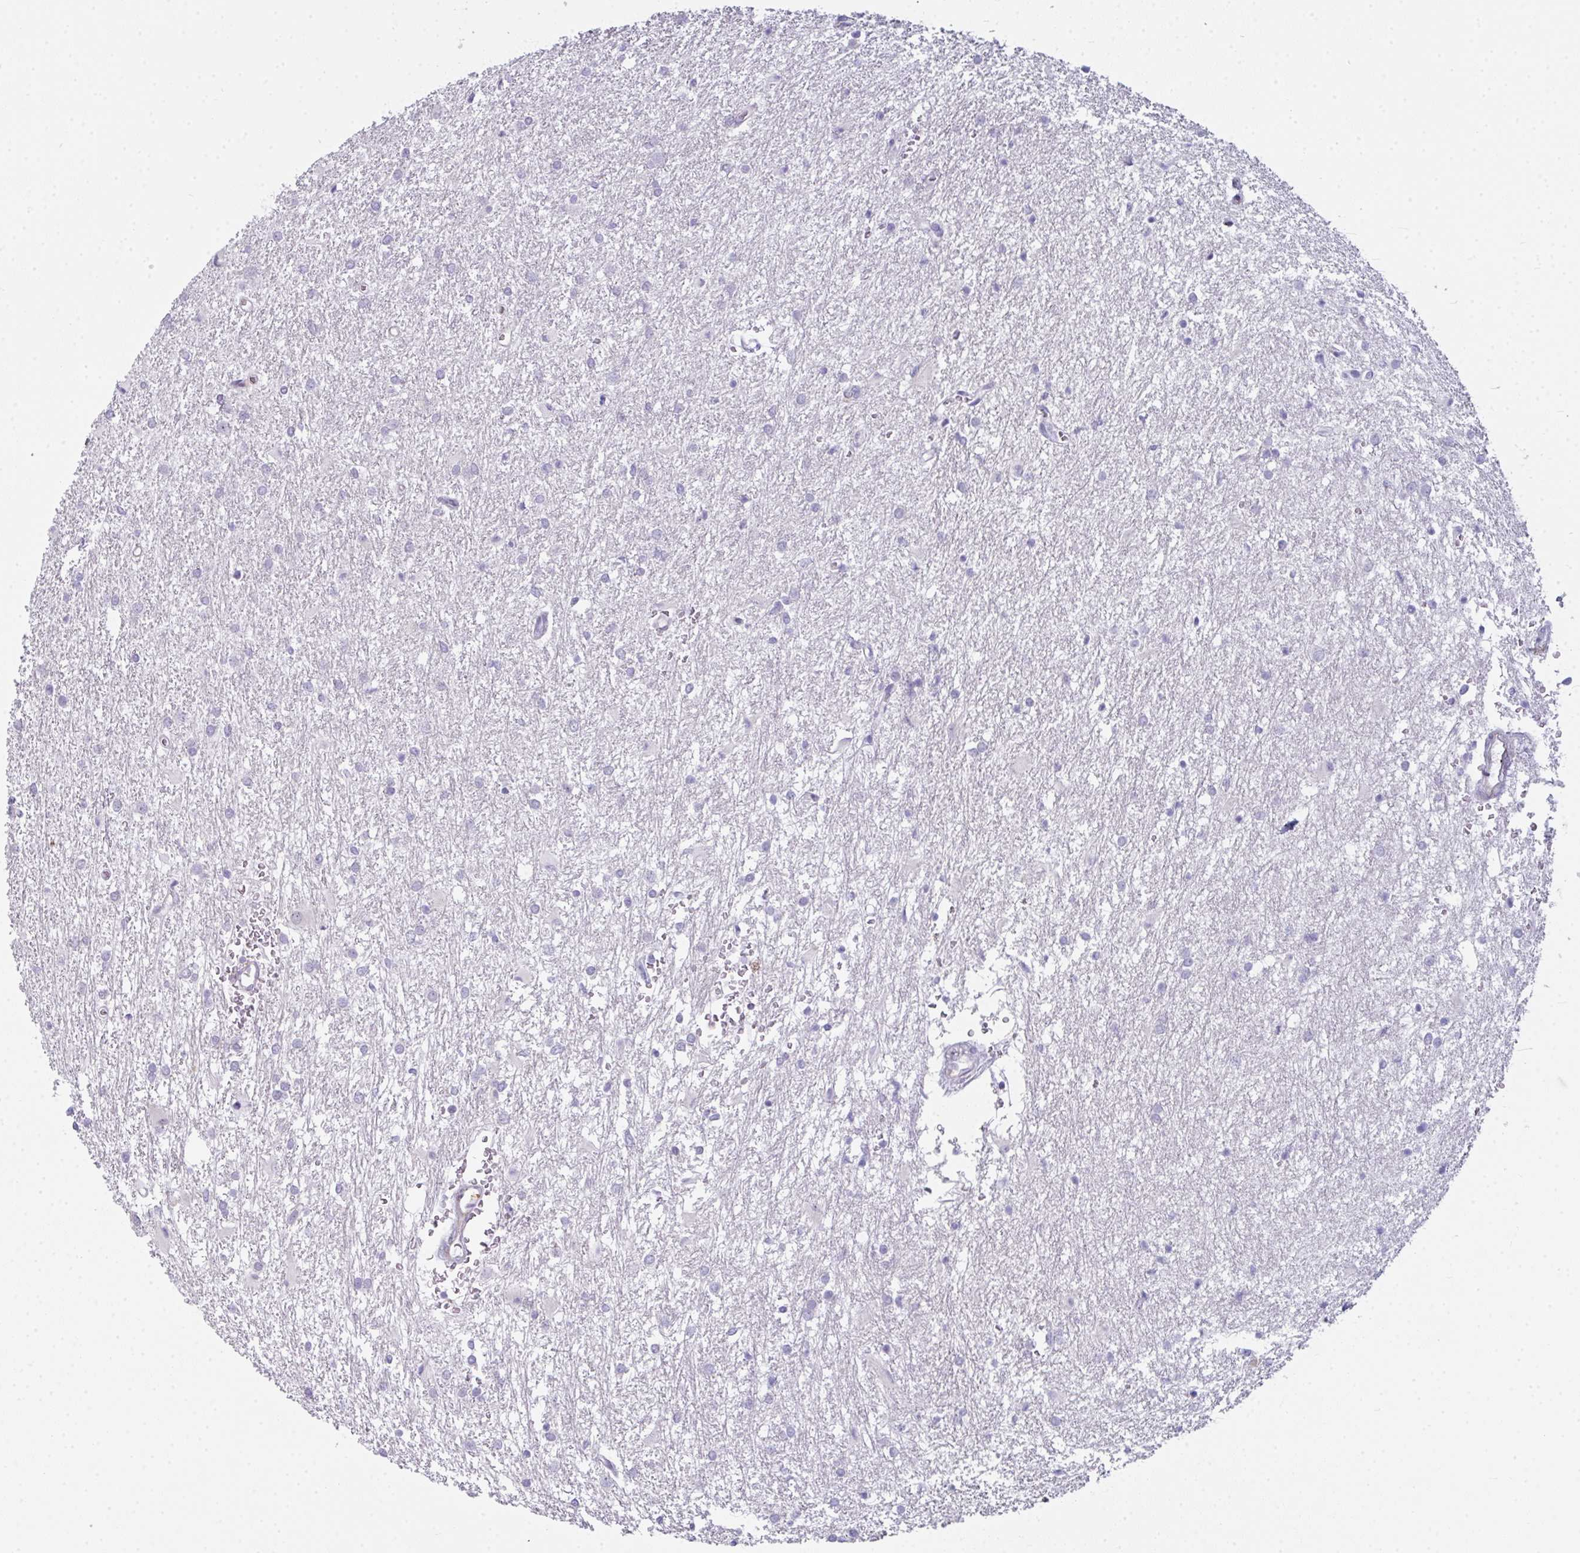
{"staining": {"intensity": "negative", "quantity": "none", "location": "none"}, "tissue": "glioma", "cell_type": "Tumor cells", "image_type": "cancer", "snomed": [{"axis": "morphology", "description": "Glioma, malignant, High grade"}, {"axis": "topography", "description": "Brain"}], "caption": "Tumor cells are negative for protein expression in human malignant glioma (high-grade).", "gene": "CD80", "patient": {"sex": "female", "age": 50}}